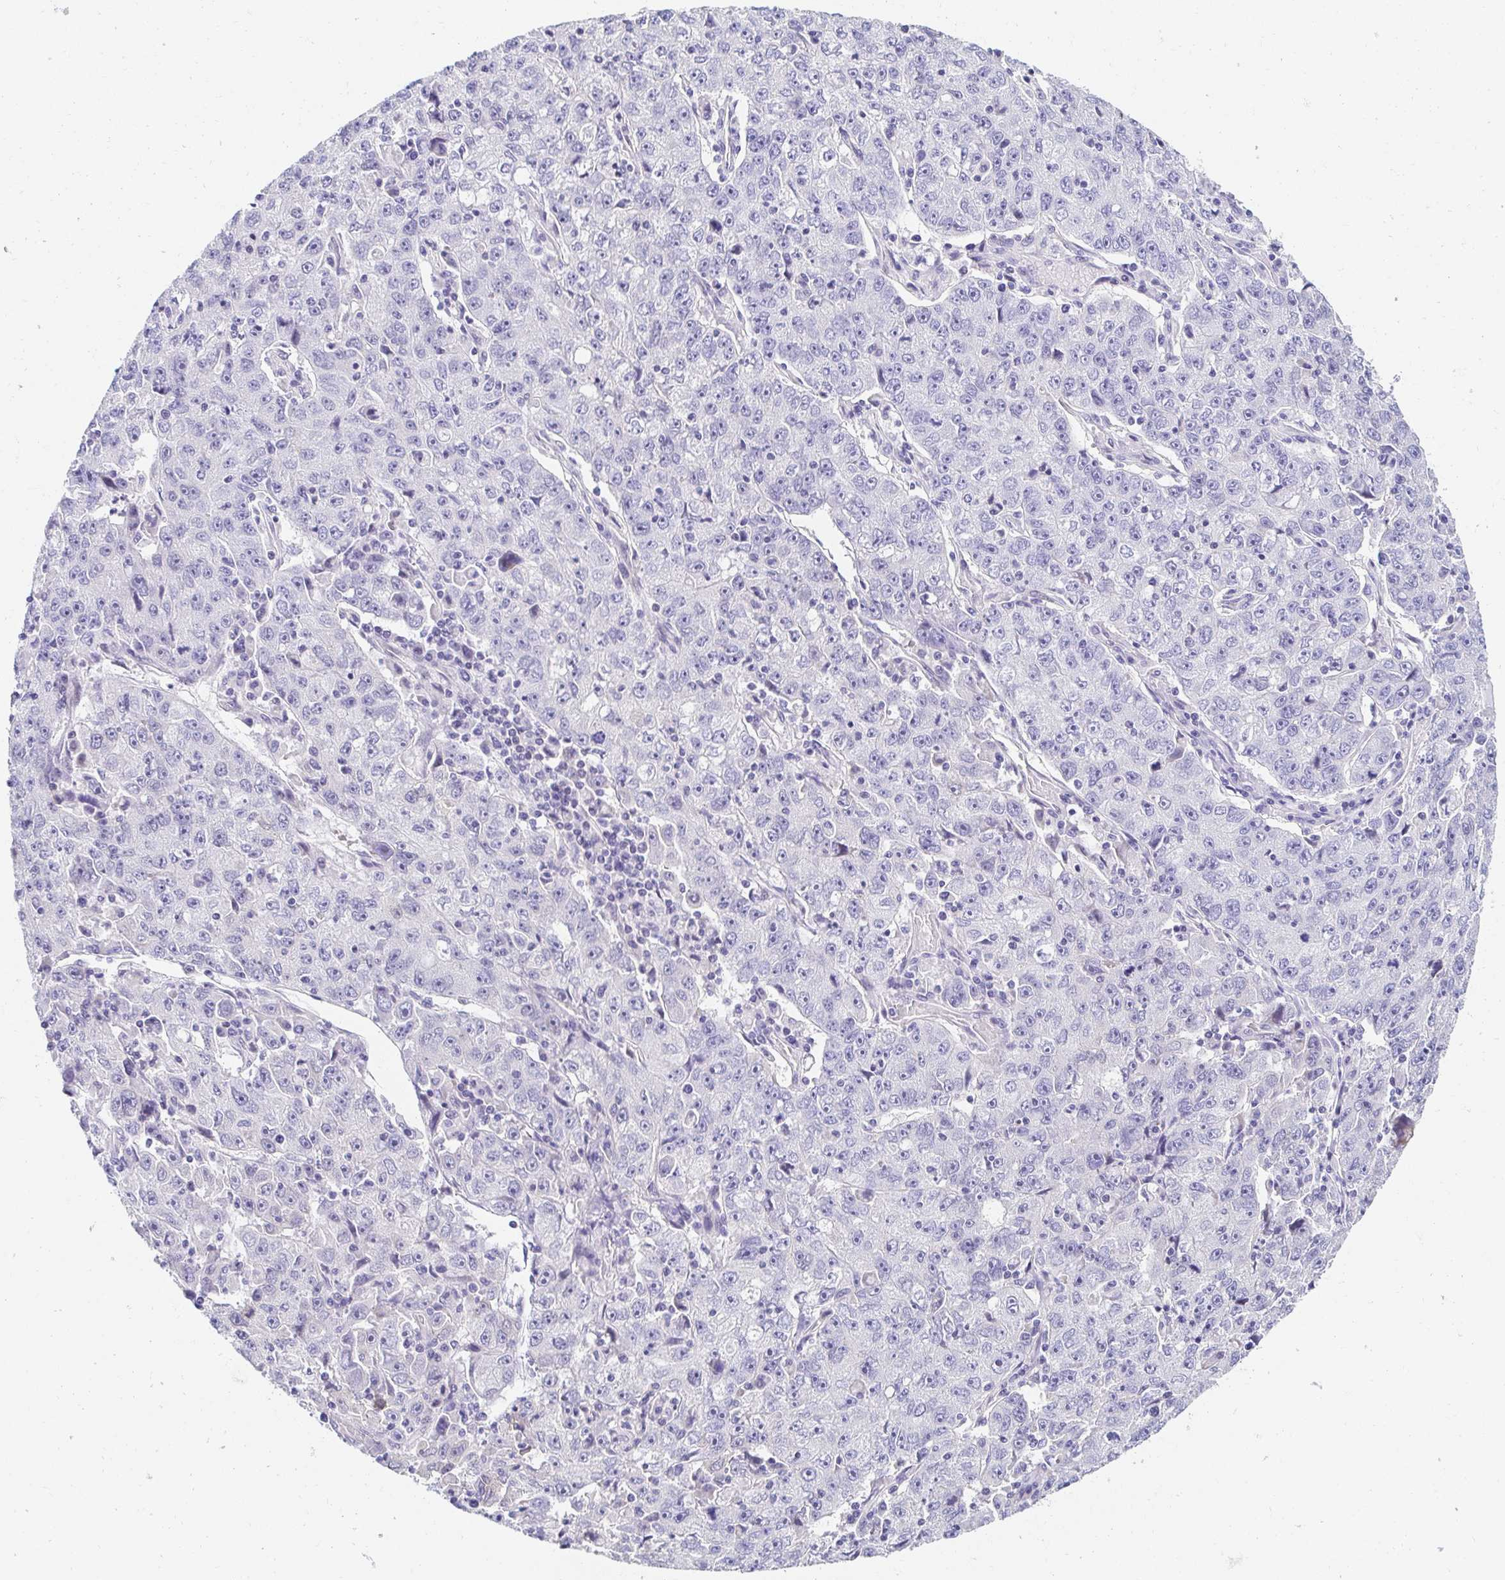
{"staining": {"intensity": "negative", "quantity": "none", "location": "none"}, "tissue": "lung cancer", "cell_type": "Tumor cells", "image_type": "cancer", "snomed": [{"axis": "morphology", "description": "Normal morphology"}, {"axis": "morphology", "description": "Adenocarcinoma, NOS"}, {"axis": "topography", "description": "Lymph node"}, {"axis": "topography", "description": "Lung"}], "caption": "Protein analysis of adenocarcinoma (lung) reveals no significant expression in tumor cells. (Stains: DAB IHC with hematoxylin counter stain, Microscopy: brightfield microscopy at high magnification).", "gene": "AKAP14", "patient": {"sex": "female", "age": 57}}